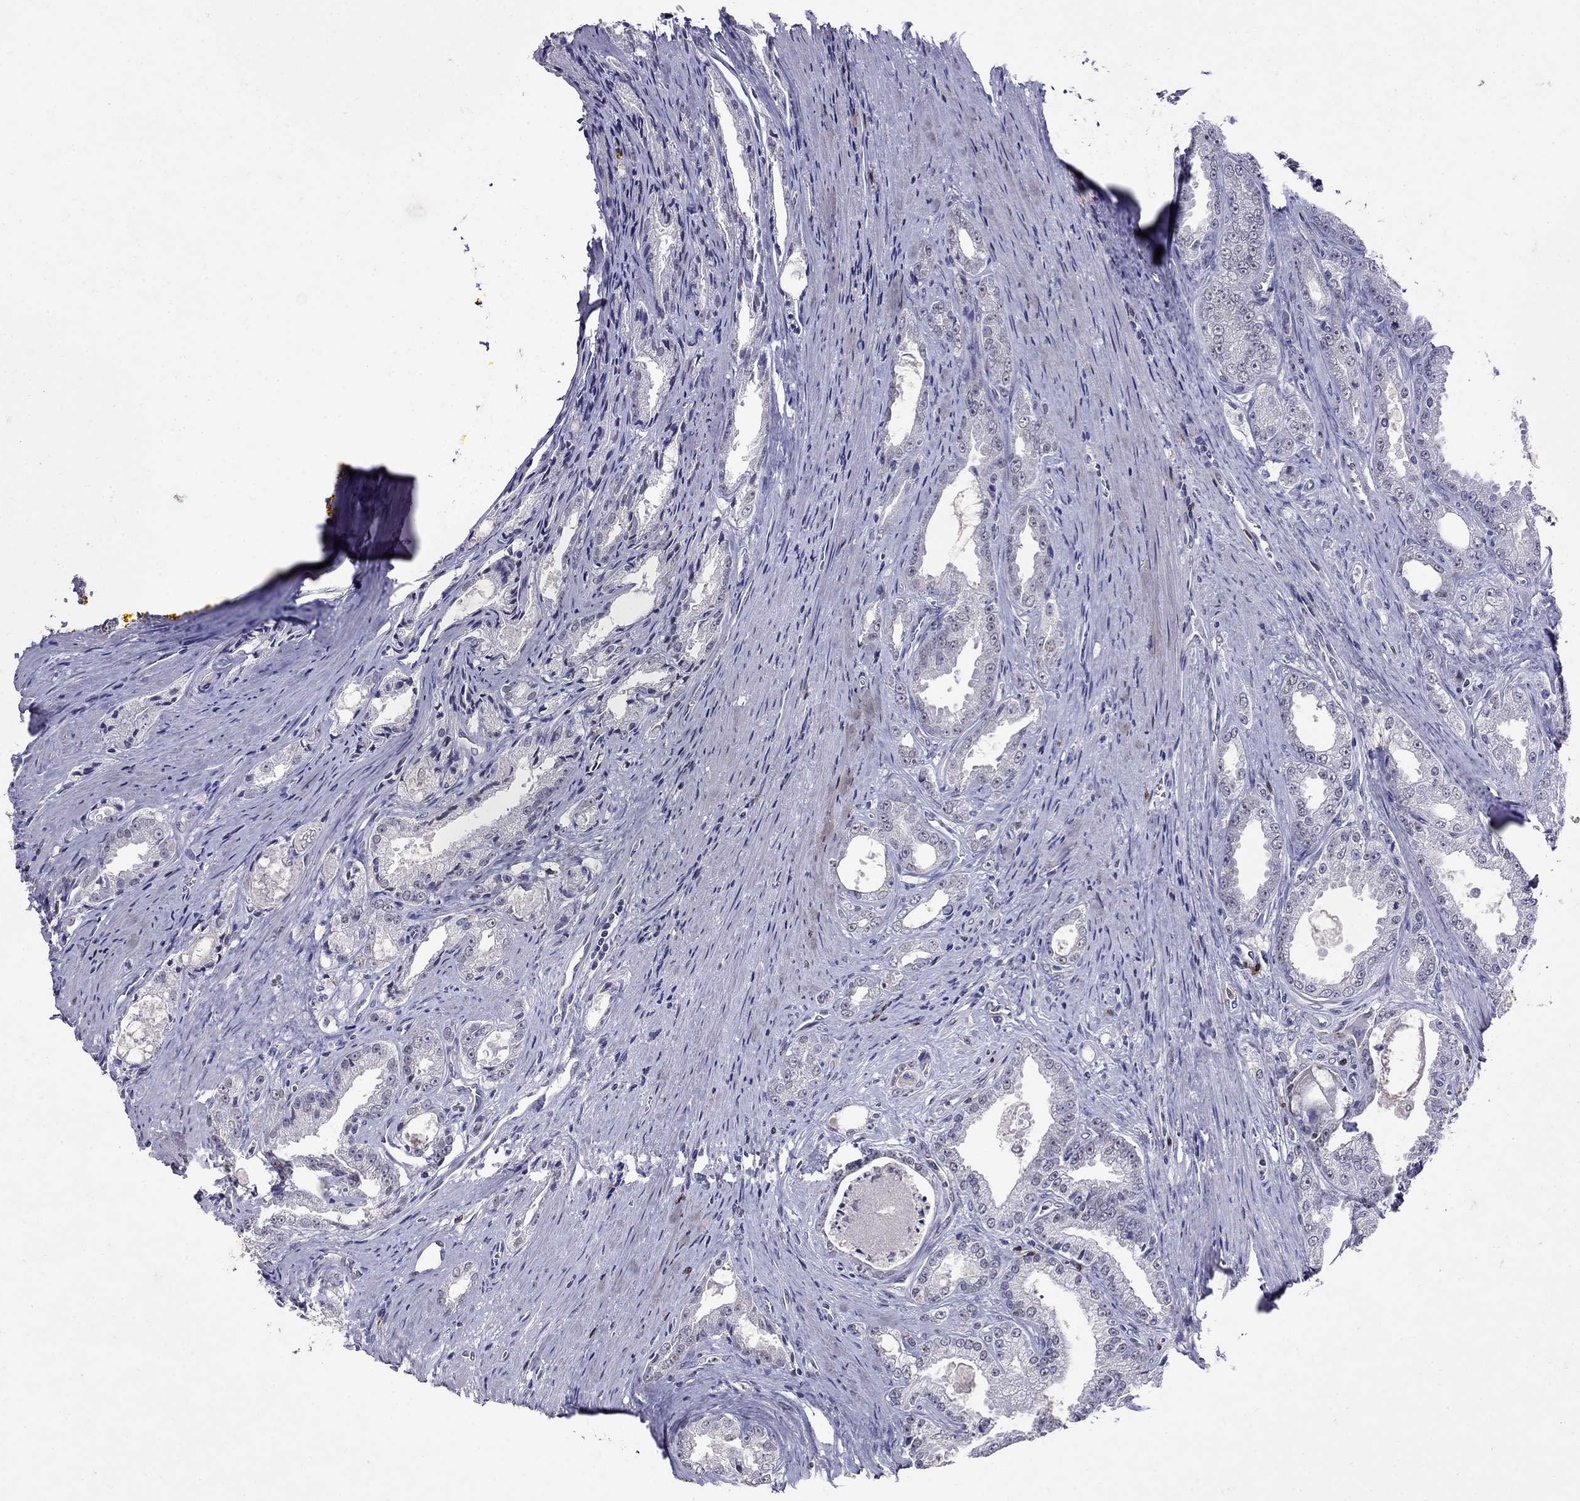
{"staining": {"intensity": "negative", "quantity": "none", "location": "none"}, "tissue": "prostate cancer", "cell_type": "Tumor cells", "image_type": "cancer", "snomed": [{"axis": "morphology", "description": "Adenocarcinoma, NOS"}, {"axis": "morphology", "description": "Adenocarcinoma, High grade"}, {"axis": "topography", "description": "Prostate"}], "caption": "Immunohistochemistry (IHC) image of adenocarcinoma (prostate) stained for a protein (brown), which shows no positivity in tumor cells. (DAB immunohistochemistry, high magnification).", "gene": "CD8B", "patient": {"sex": "male", "age": 70}}